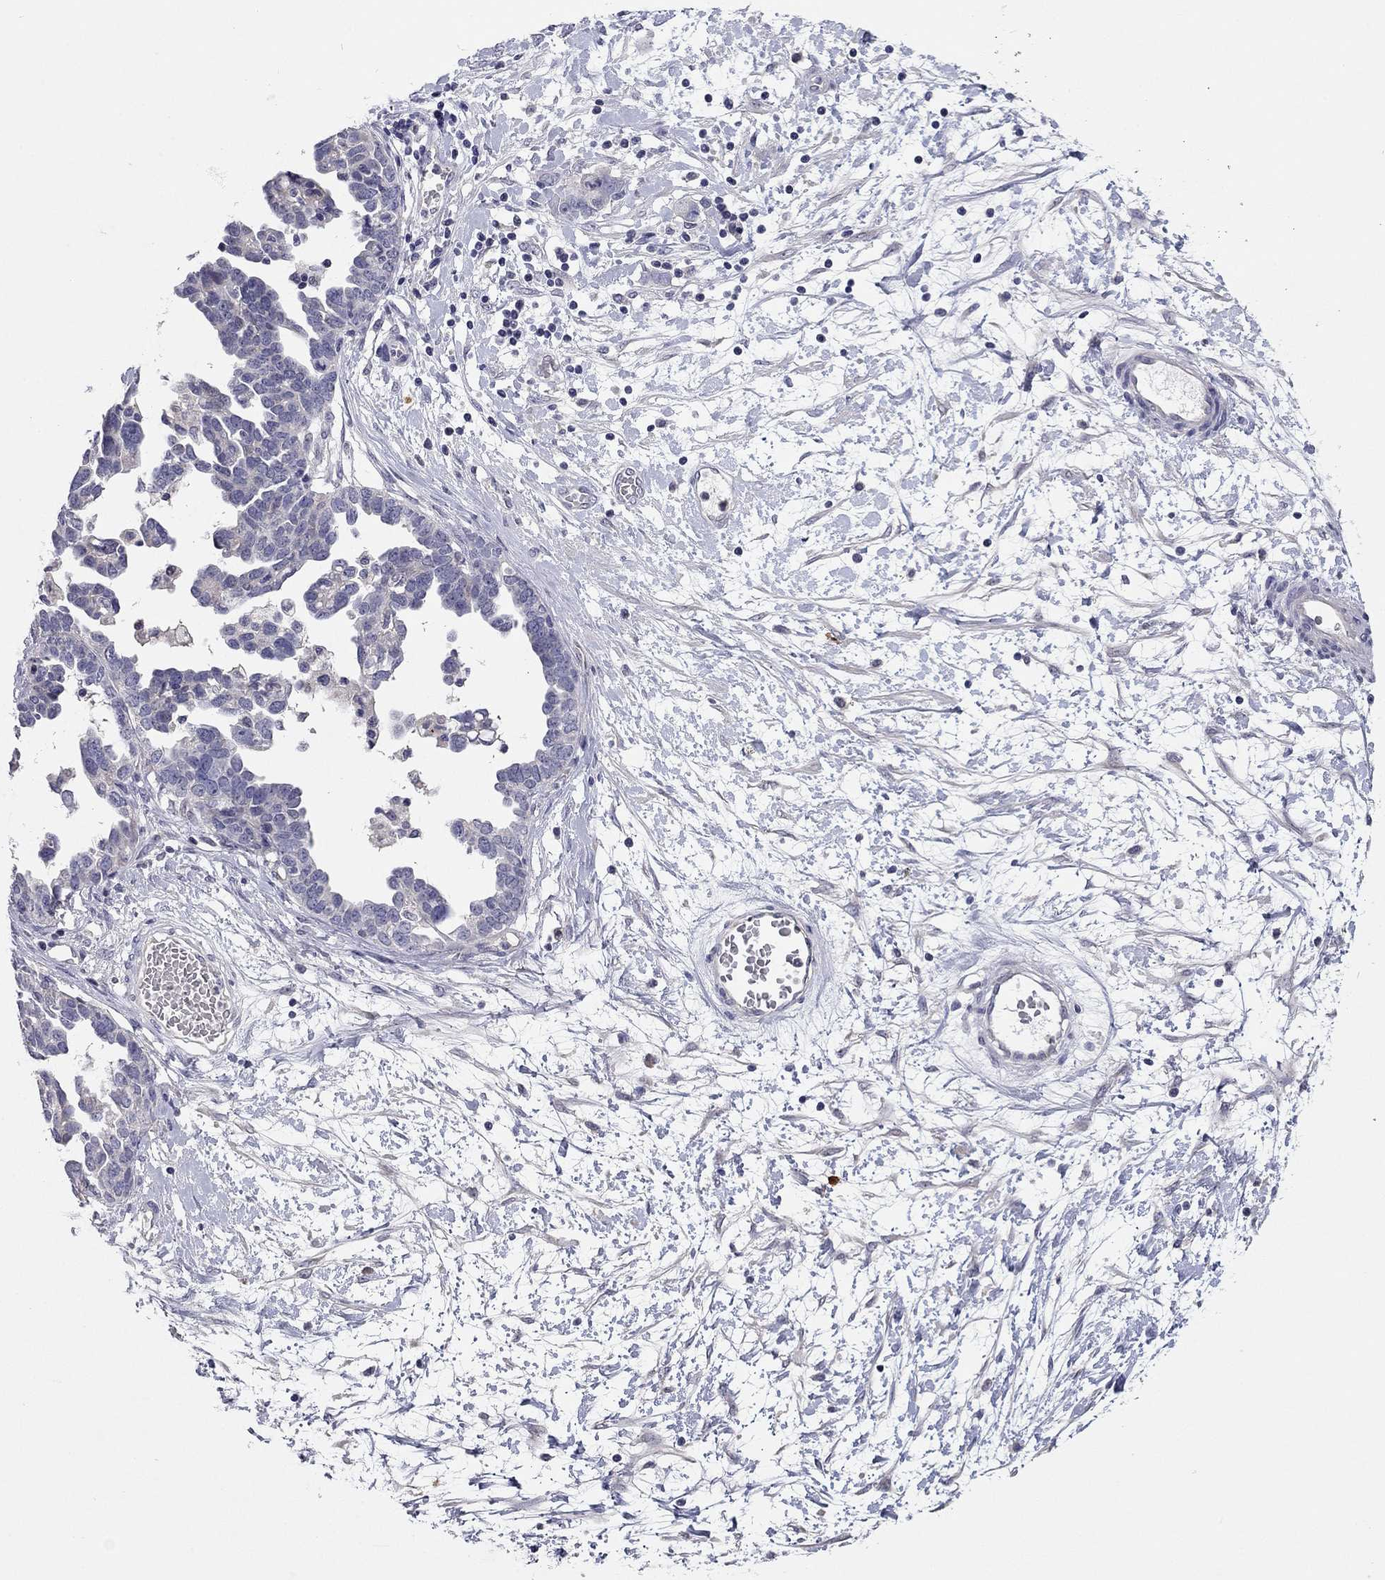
{"staining": {"intensity": "negative", "quantity": "none", "location": "none"}, "tissue": "ovarian cancer", "cell_type": "Tumor cells", "image_type": "cancer", "snomed": [{"axis": "morphology", "description": "Cystadenocarcinoma, serous, NOS"}, {"axis": "topography", "description": "Ovary"}], "caption": "A photomicrograph of ovarian cancer (serous cystadenocarcinoma) stained for a protein demonstrates no brown staining in tumor cells.", "gene": "SCARB1", "patient": {"sex": "female", "age": 54}}